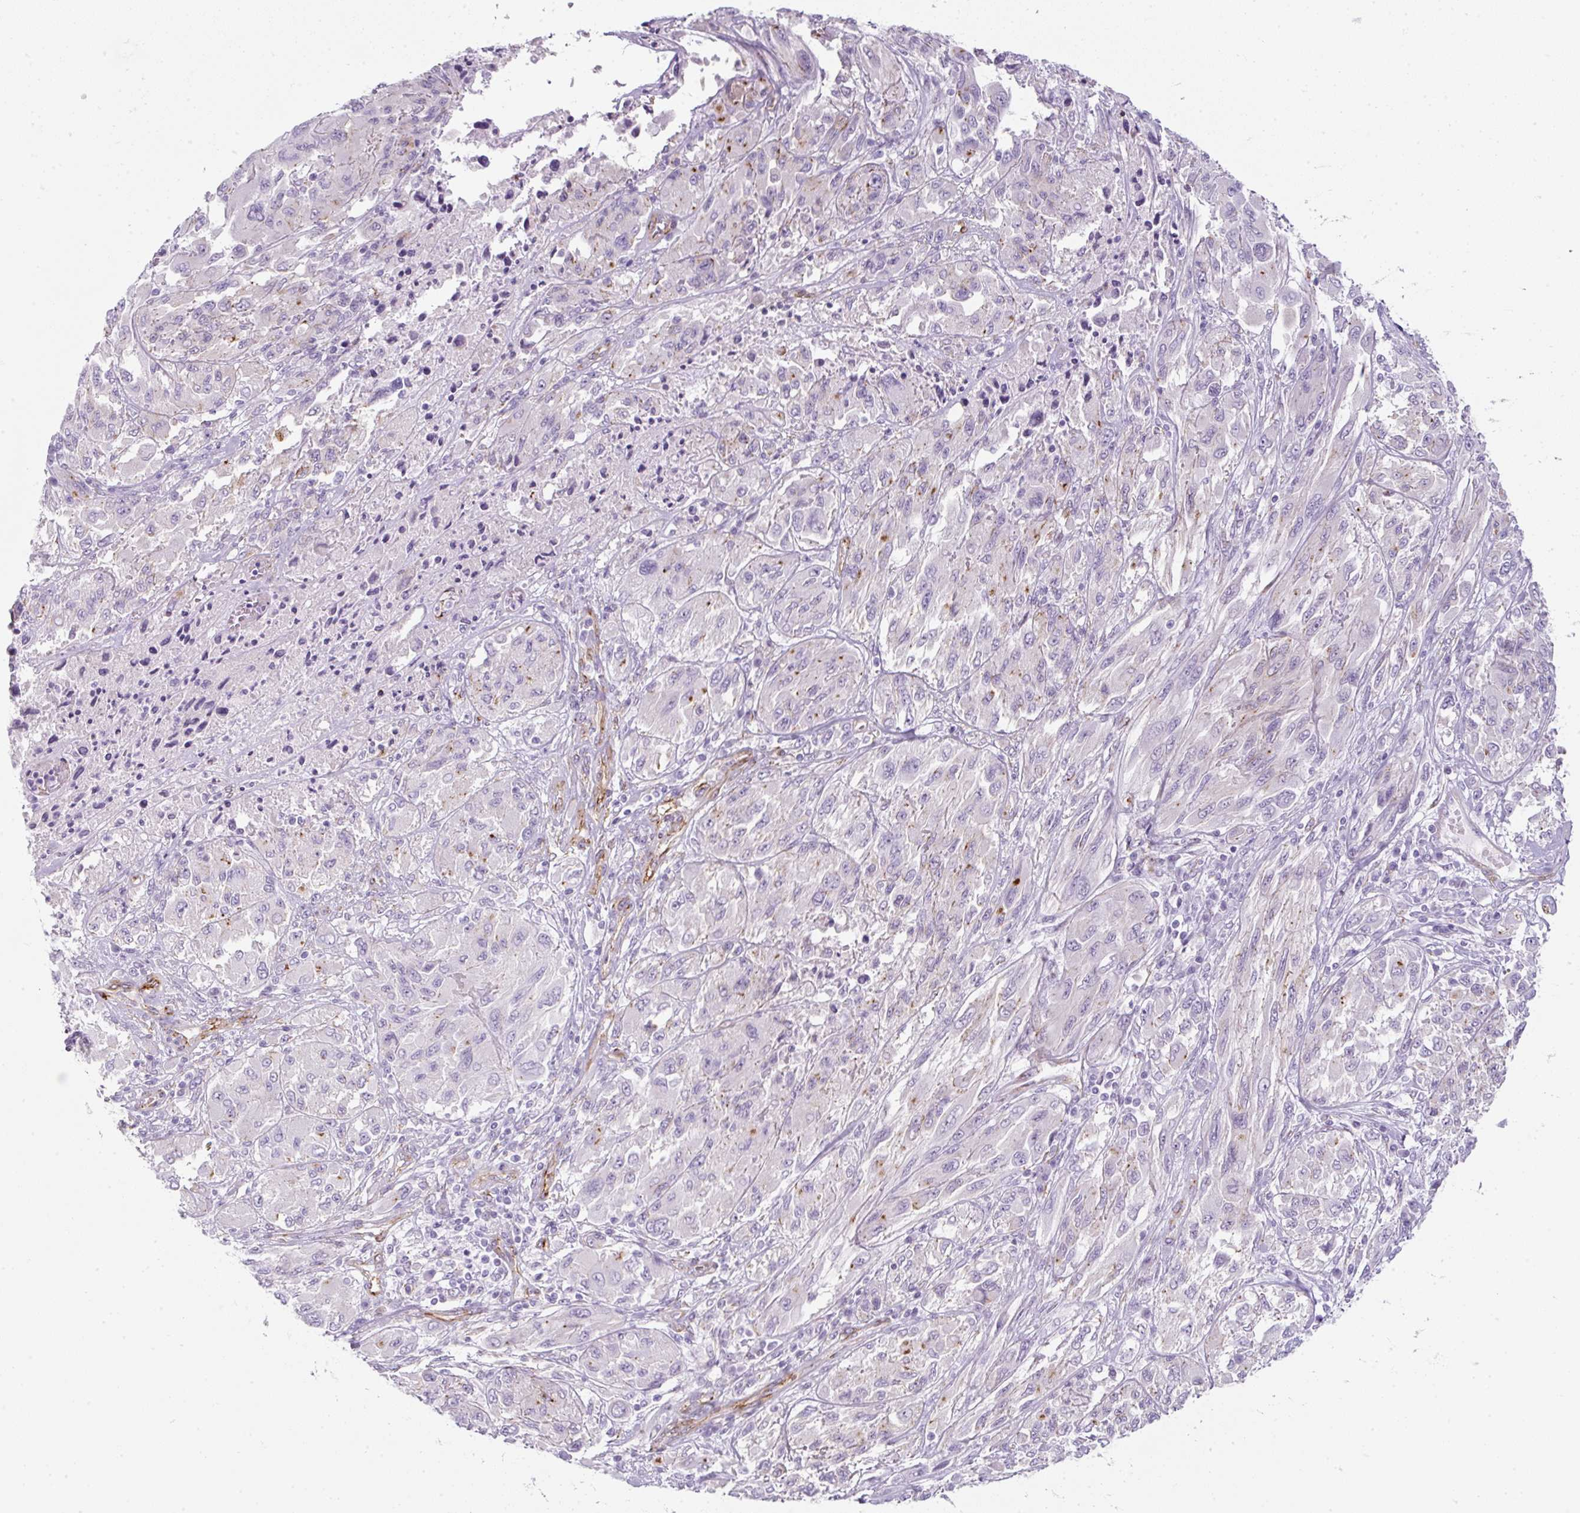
{"staining": {"intensity": "negative", "quantity": "none", "location": "none"}, "tissue": "melanoma", "cell_type": "Tumor cells", "image_type": "cancer", "snomed": [{"axis": "morphology", "description": "Malignant melanoma, NOS"}, {"axis": "topography", "description": "Skin"}], "caption": "Human malignant melanoma stained for a protein using immunohistochemistry (IHC) shows no positivity in tumor cells.", "gene": "CAVIN3", "patient": {"sex": "female", "age": 91}}